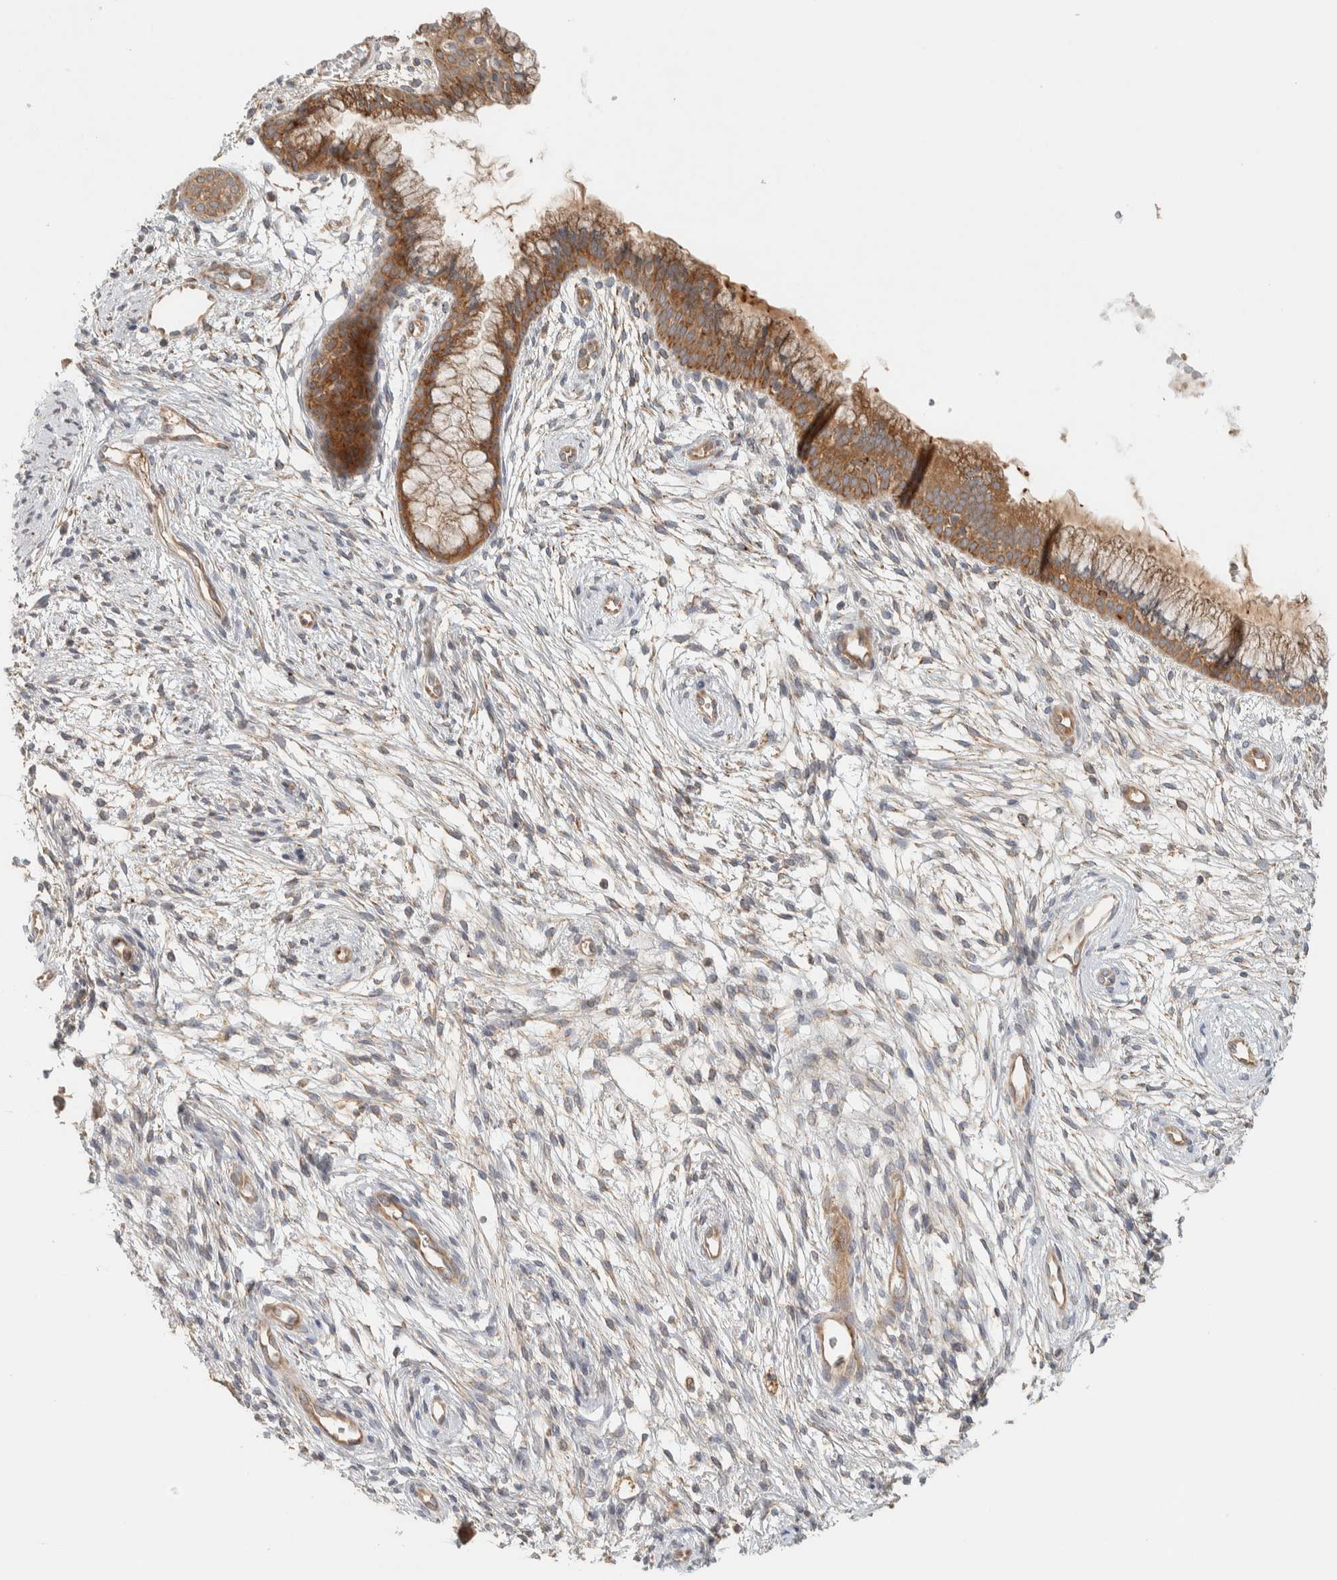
{"staining": {"intensity": "moderate", "quantity": ">75%", "location": "cytoplasmic/membranous"}, "tissue": "cervix", "cell_type": "Glandular cells", "image_type": "normal", "snomed": [{"axis": "morphology", "description": "Normal tissue, NOS"}, {"axis": "topography", "description": "Cervix"}], "caption": "A brown stain highlights moderate cytoplasmic/membranous expression of a protein in glandular cells of normal cervix.", "gene": "FAM167A", "patient": {"sex": "female", "age": 39}}